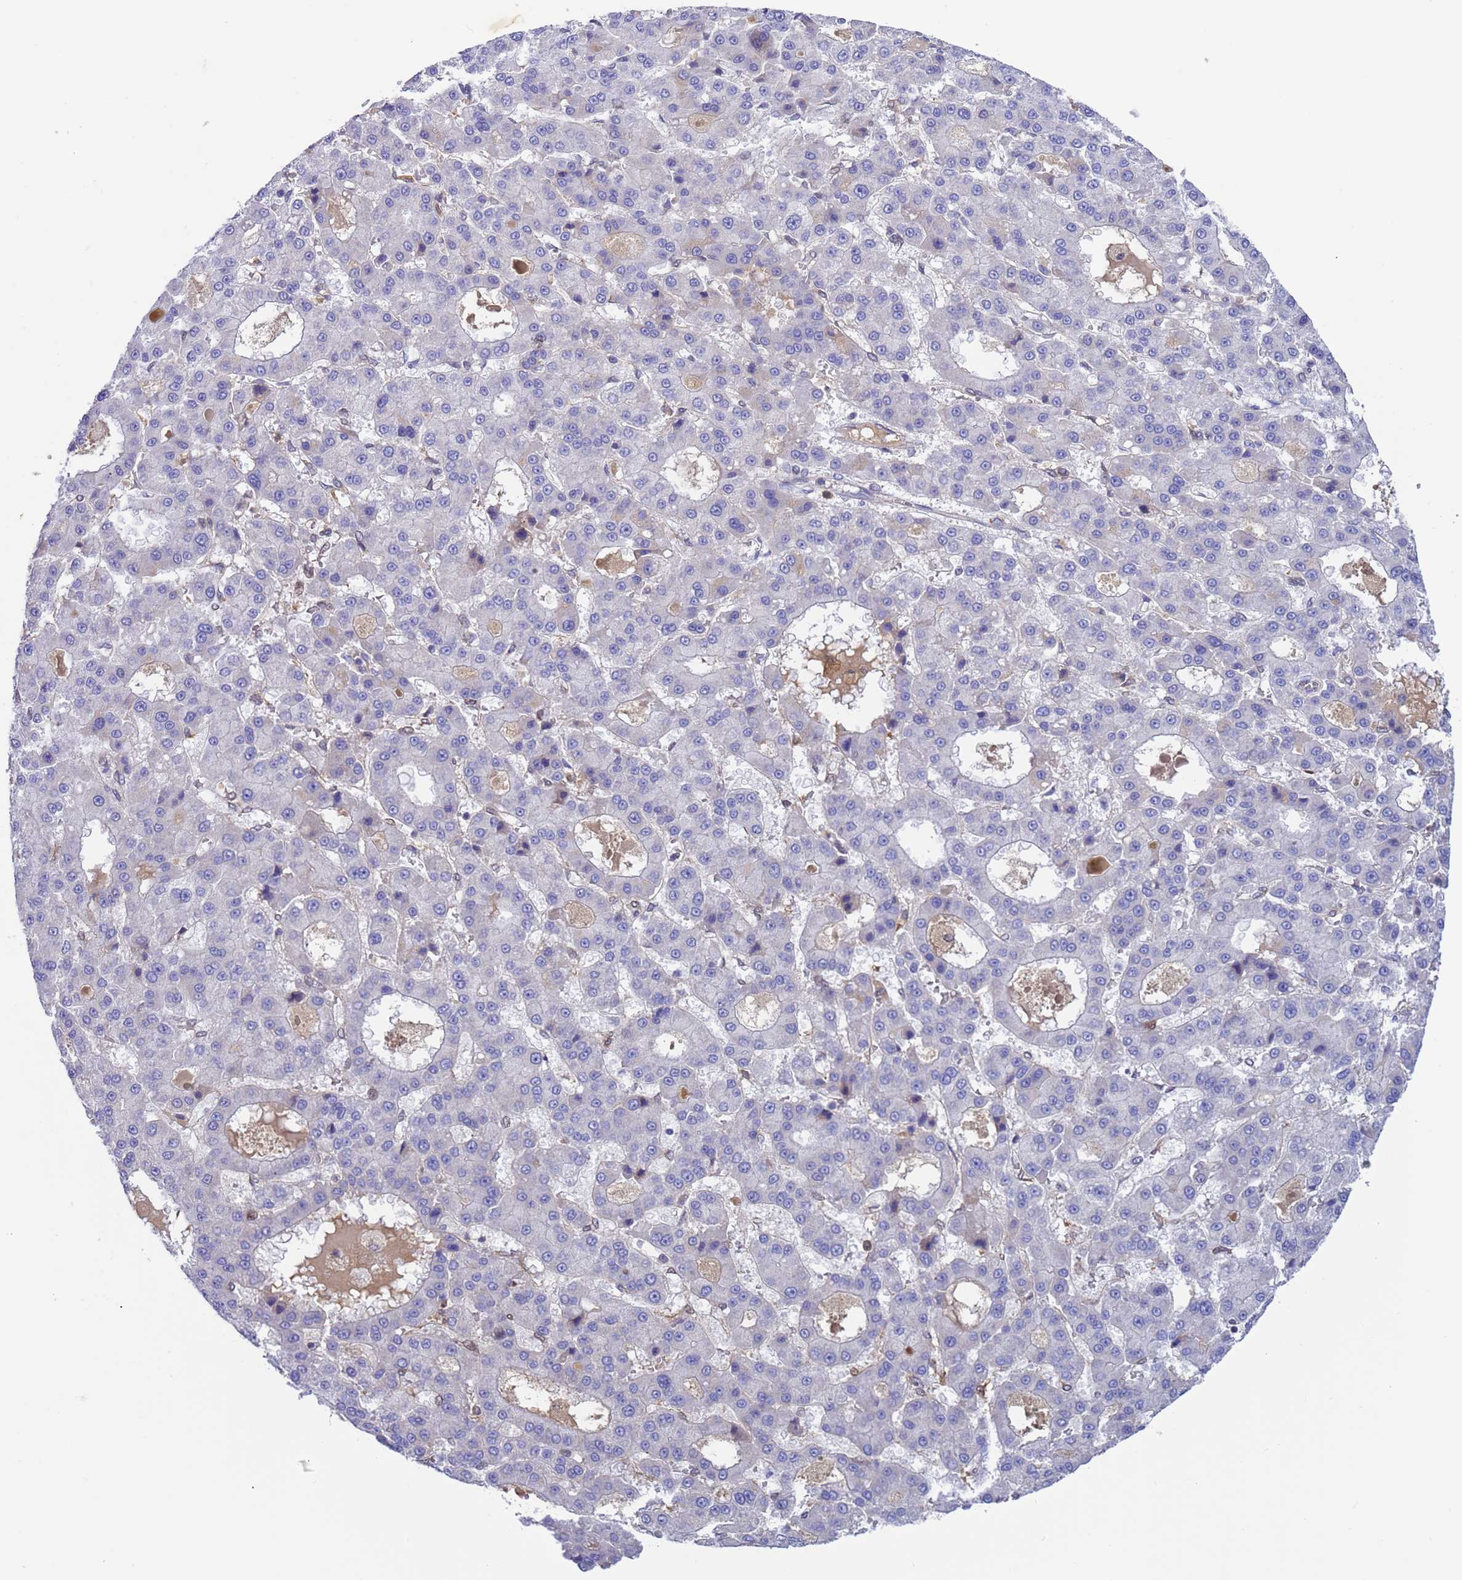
{"staining": {"intensity": "negative", "quantity": "none", "location": "none"}, "tissue": "liver cancer", "cell_type": "Tumor cells", "image_type": "cancer", "snomed": [{"axis": "morphology", "description": "Carcinoma, Hepatocellular, NOS"}, {"axis": "topography", "description": "Liver"}], "caption": "The histopathology image displays no staining of tumor cells in hepatocellular carcinoma (liver).", "gene": "FOXRED1", "patient": {"sex": "male", "age": 70}}